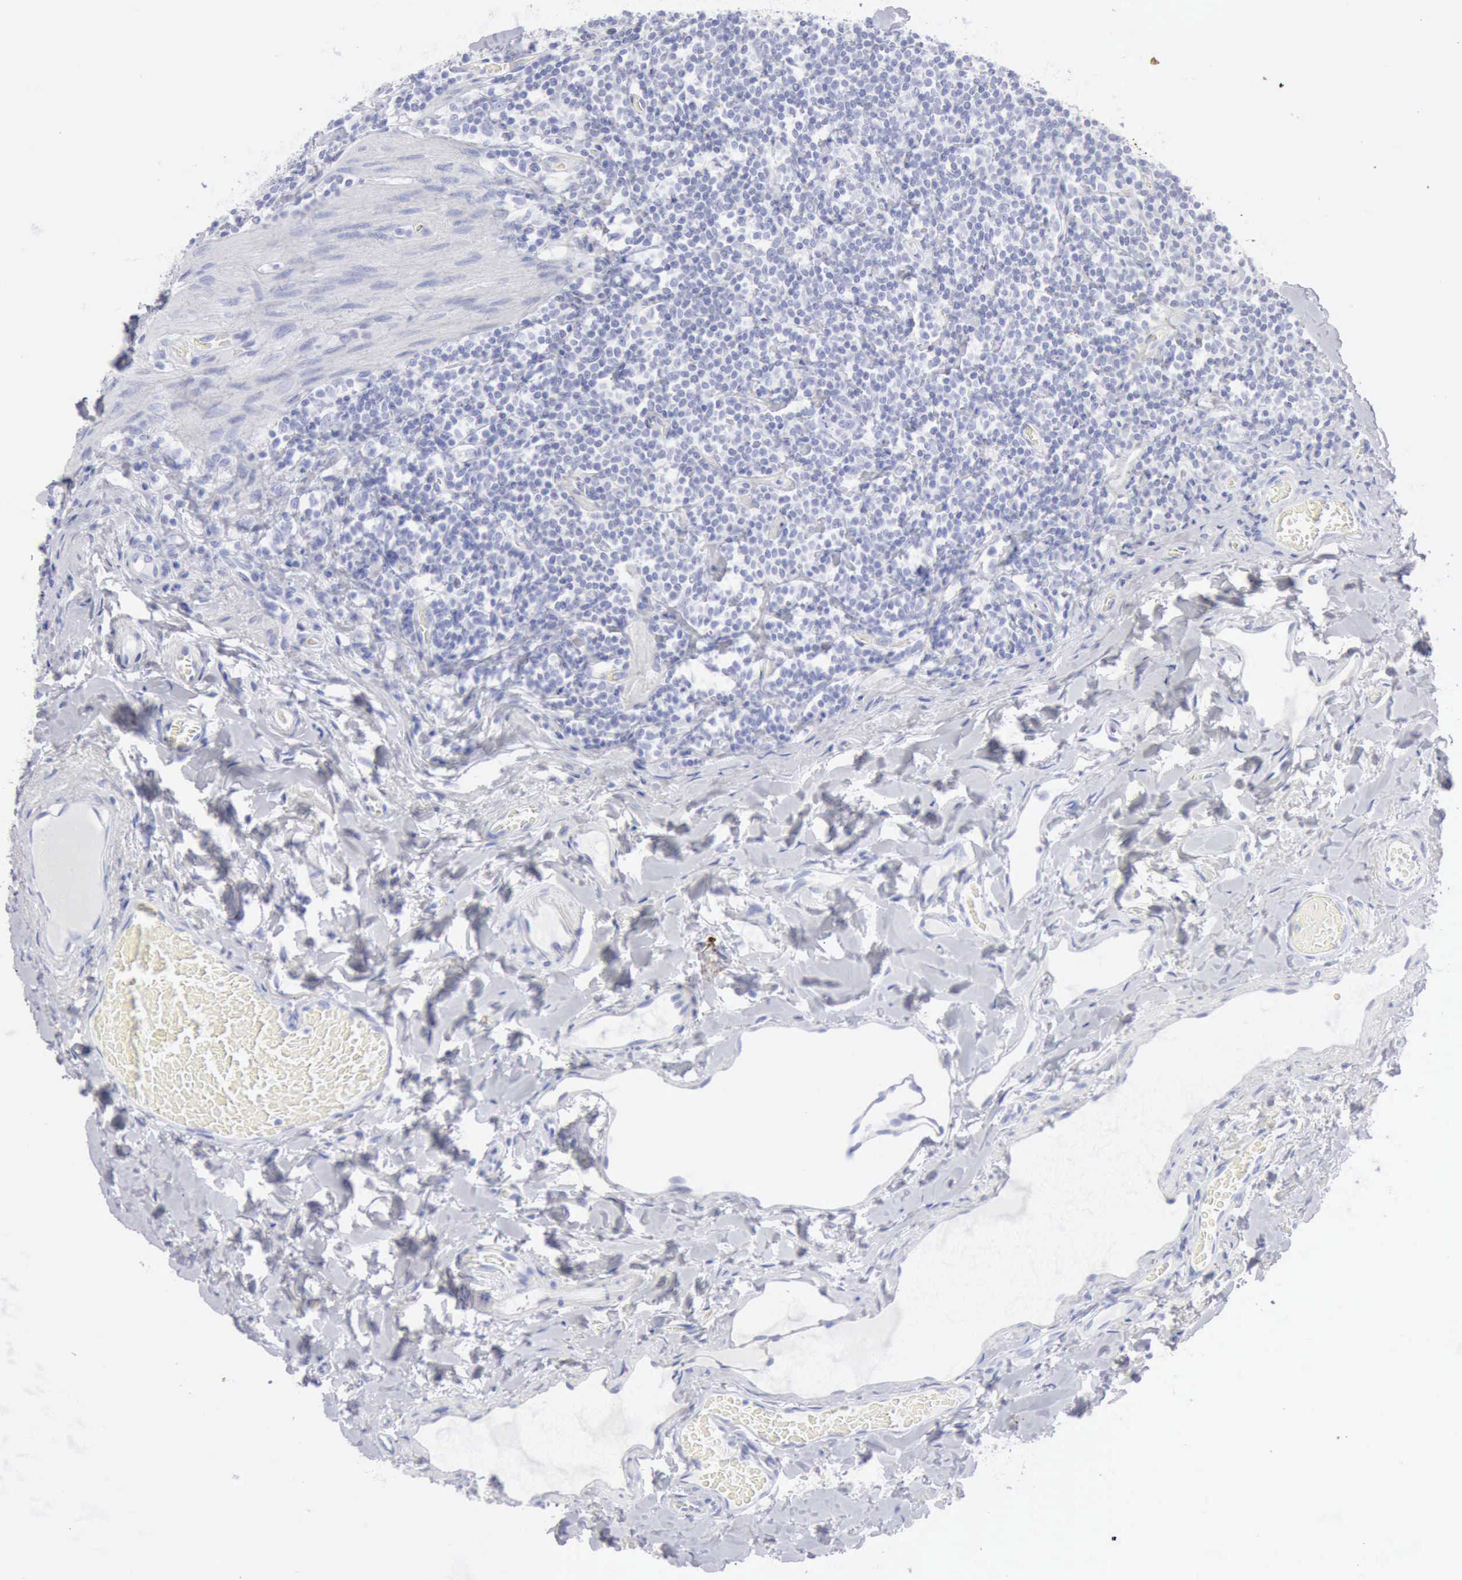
{"staining": {"intensity": "negative", "quantity": "none", "location": "none"}, "tissue": "duodenum", "cell_type": "Glandular cells", "image_type": "normal", "snomed": [{"axis": "morphology", "description": "Normal tissue, NOS"}, {"axis": "topography", "description": "Duodenum"}], "caption": "Immunohistochemistry image of benign duodenum stained for a protein (brown), which displays no positivity in glandular cells. (DAB IHC visualized using brightfield microscopy, high magnification).", "gene": "KRT5", "patient": {"sex": "male", "age": 66}}